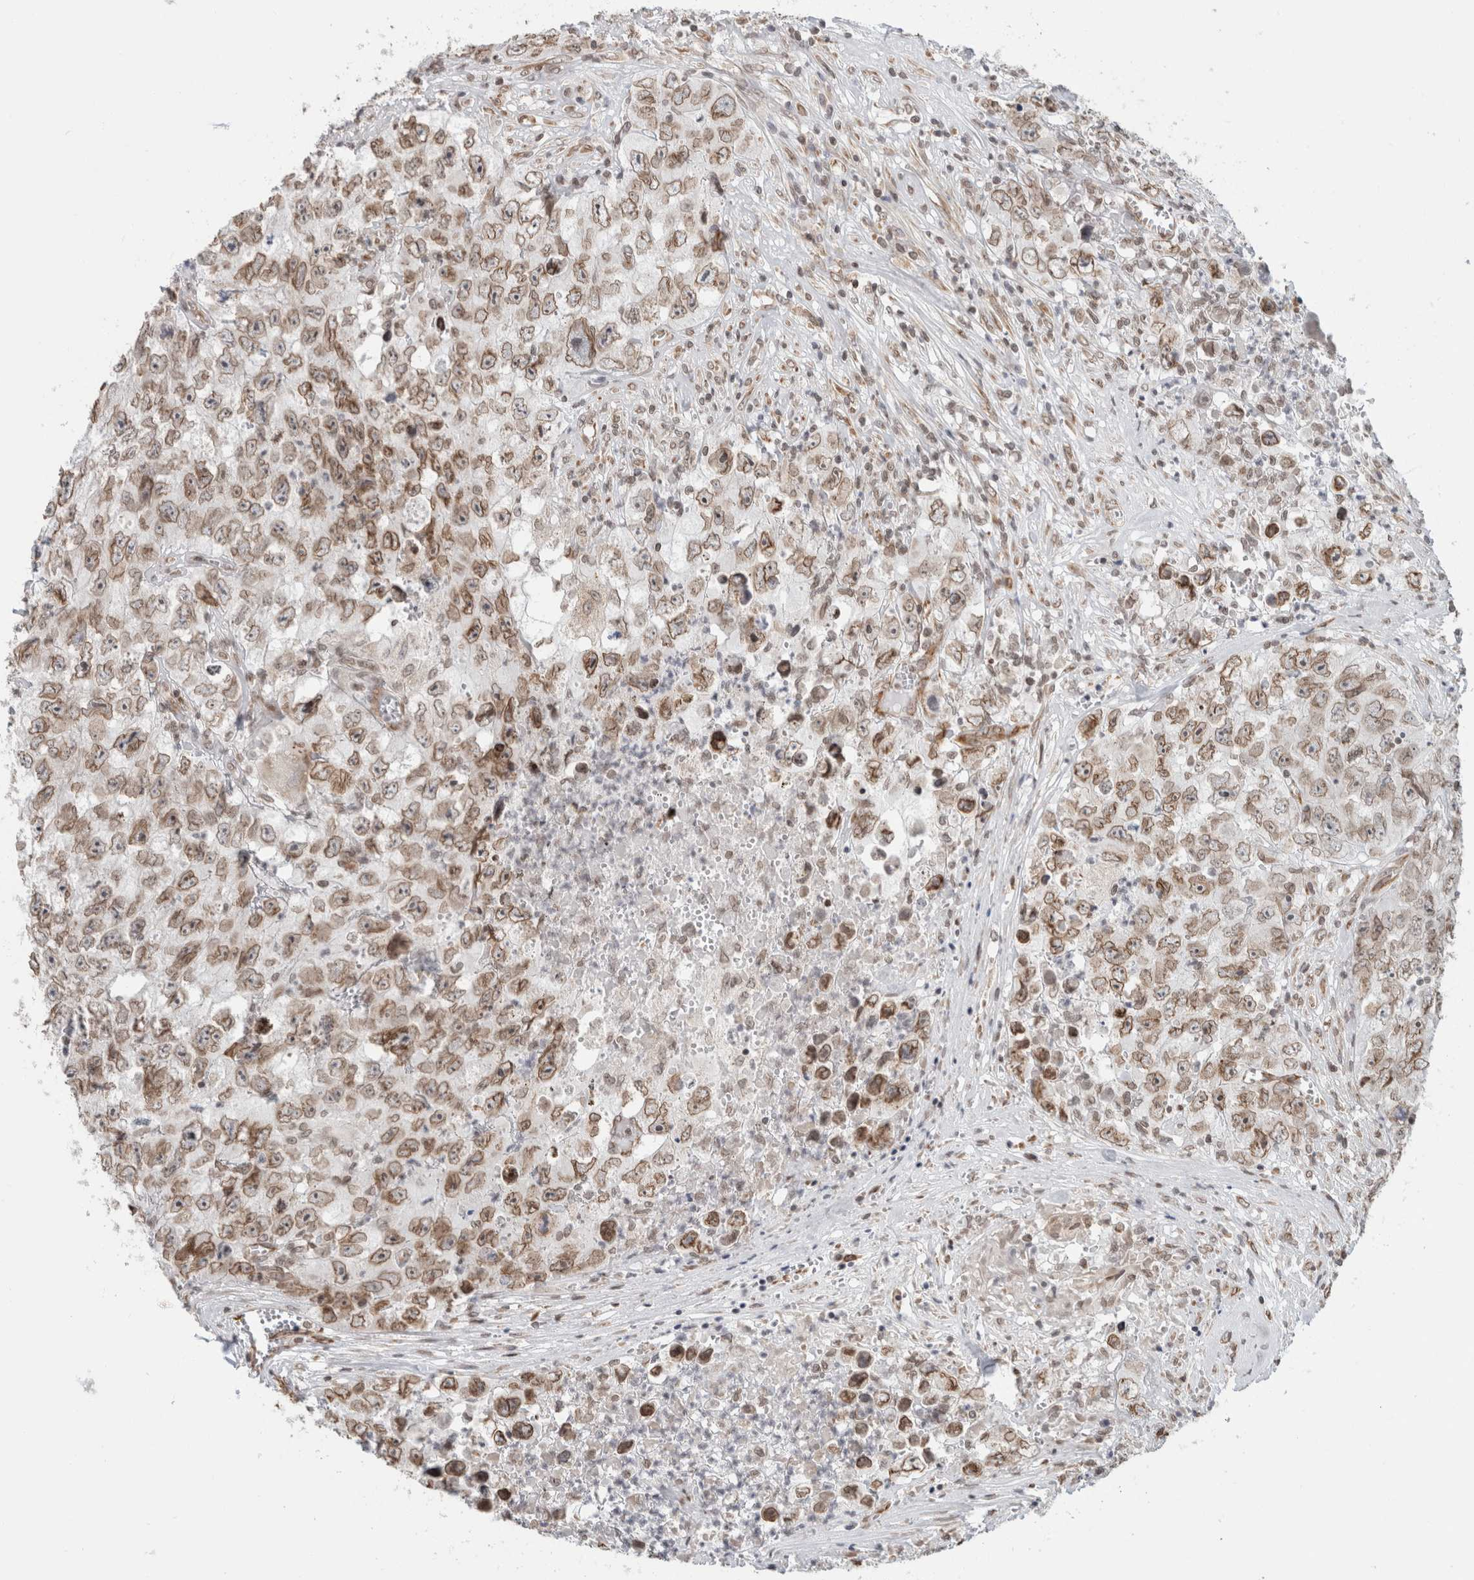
{"staining": {"intensity": "moderate", "quantity": ">75%", "location": "cytoplasmic/membranous,nuclear"}, "tissue": "testis cancer", "cell_type": "Tumor cells", "image_type": "cancer", "snomed": [{"axis": "morphology", "description": "Seminoma, NOS"}, {"axis": "morphology", "description": "Carcinoma, Embryonal, NOS"}, {"axis": "topography", "description": "Testis"}], "caption": "Testis cancer (seminoma) stained with a protein marker demonstrates moderate staining in tumor cells.", "gene": "RBMX2", "patient": {"sex": "male", "age": 43}}